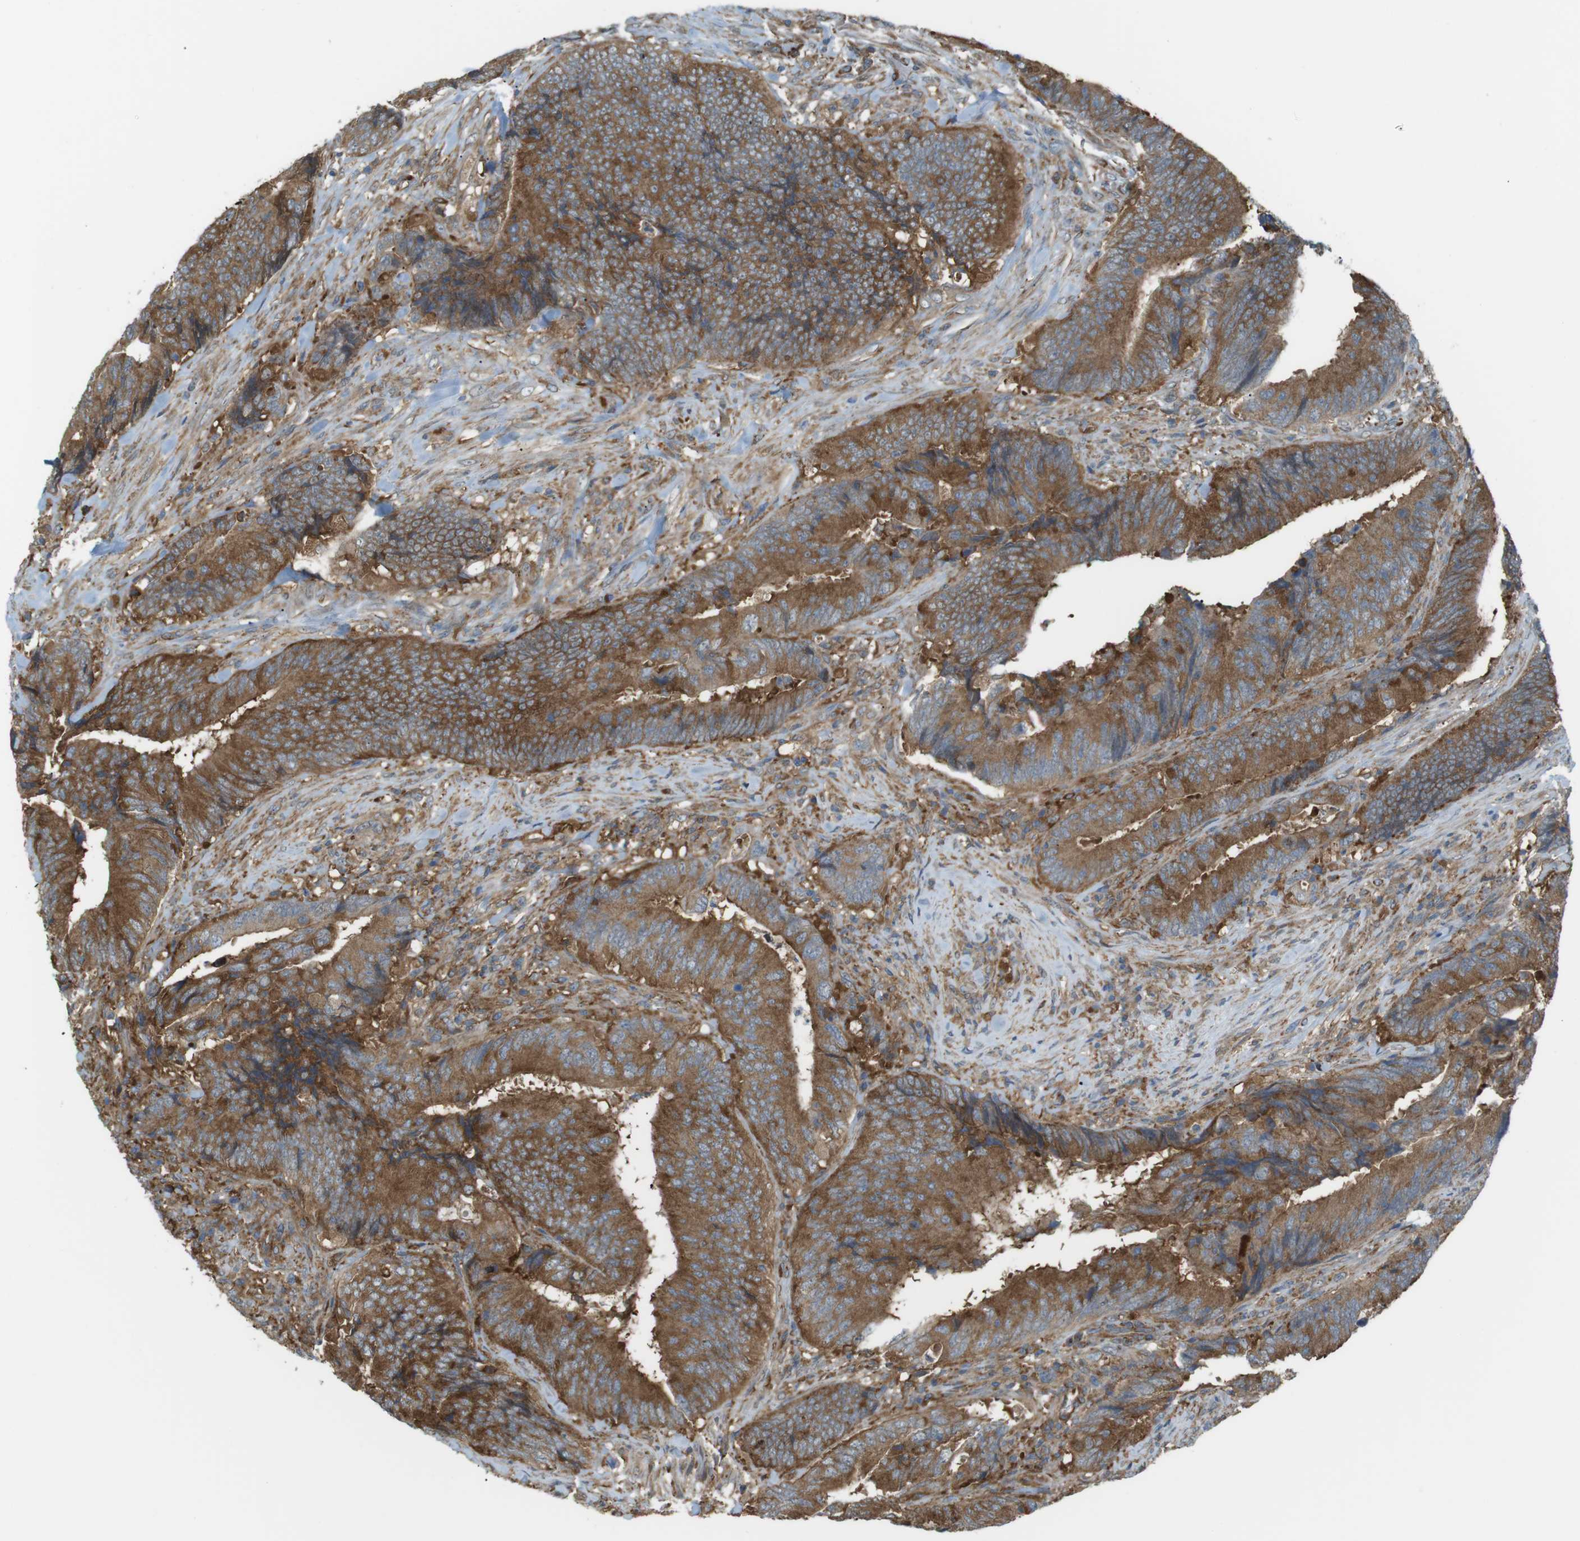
{"staining": {"intensity": "moderate", "quantity": ">75%", "location": "cytoplasmic/membranous"}, "tissue": "colorectal cancer", "cell_type": "Tumor cells", "image_type": "cancer", "snomed": [{"axis": "morphology", "description": "Normal tissue, NOS"}, {"axis": "morphology", "description": "Adenocarcinoma, NOS"}, {"axis": "topography", "description": "Colon"}], "caption": "Human colorectal adenocarcinoma stained for a protein (brown) exhibits moderate cytoplasmic/membranous positive positivity in approximately >75% of tumor cells.", "gene": "PEPD", "patient": {"sex": "male", "age": 56}}